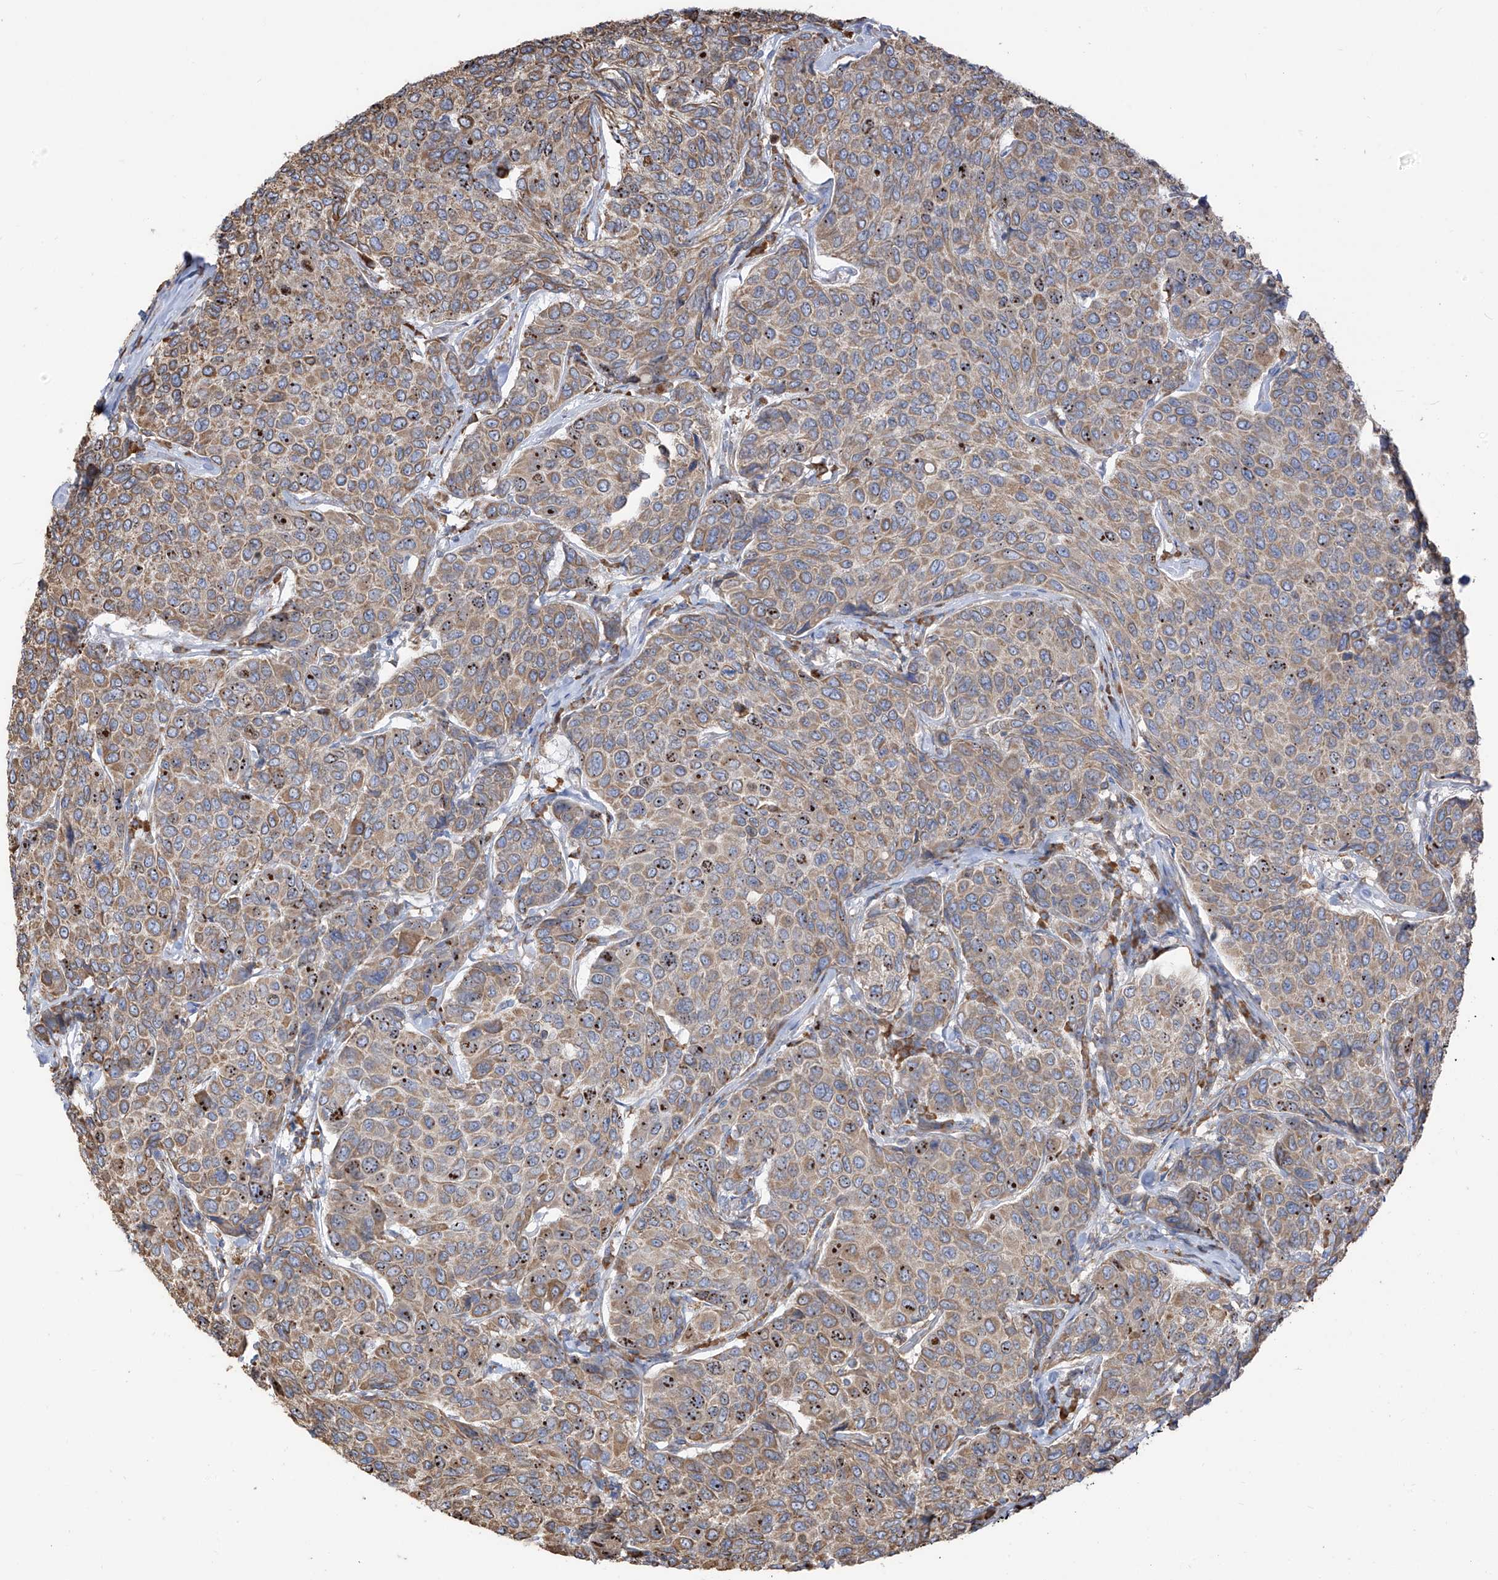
{"staining": {"intensity": "moderate", "quantity": ">75%", "location": "cytoplasmic/membranous"}, "tissue": "breast cancer", "cell_type": "Tumor cells", "image_type": "cancer", "snomed": [{"axis": "morphology", "description": "Duct carcinoma"}, {"axis": "topography", "description": "Breast"}], "caption": "Human breast cancer stained with a protein marker exhibits moderate staining in tumor cells.", "gene": "PDIA6", "patient": {"sex": "female", "age": 55}}